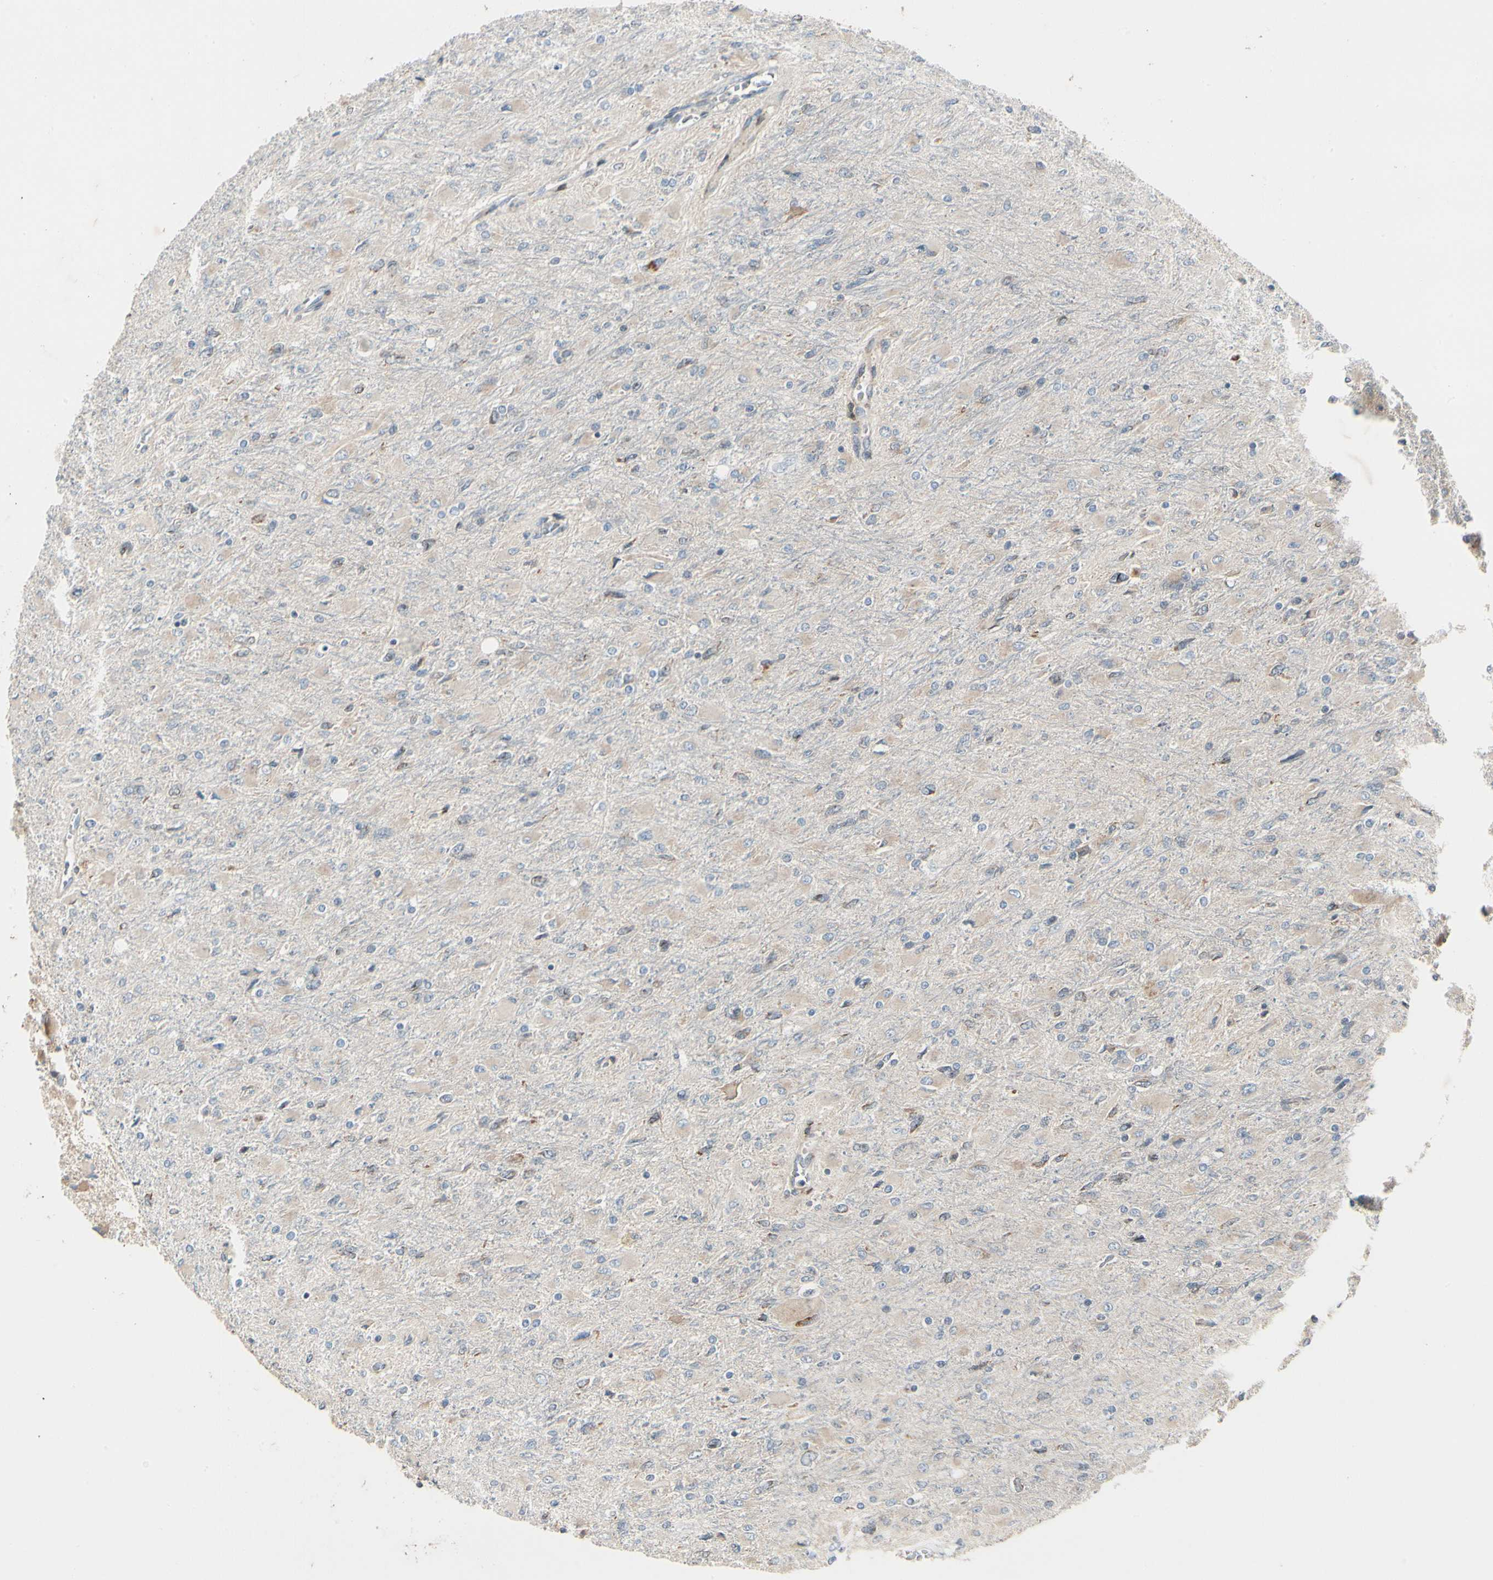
{"staining": {"intensity": "weak", "quantity": ">75%", "location": "cytoplasmic/membranous"}, "tissue": "glioma", "cell_type": "Tumor cells", "image_type": "cancer", "snomed": [{"axis": "morphology", "description": "Glioma, malignant, High grade"}, {"axis": "topography", "description": "Cerebral cortex"}], "caption": "Human glioma stained with a protein marker reveals weak staining in tumor cells.", "gene": "MRPL9", "patient": {"sex": "female", "age": 36}}